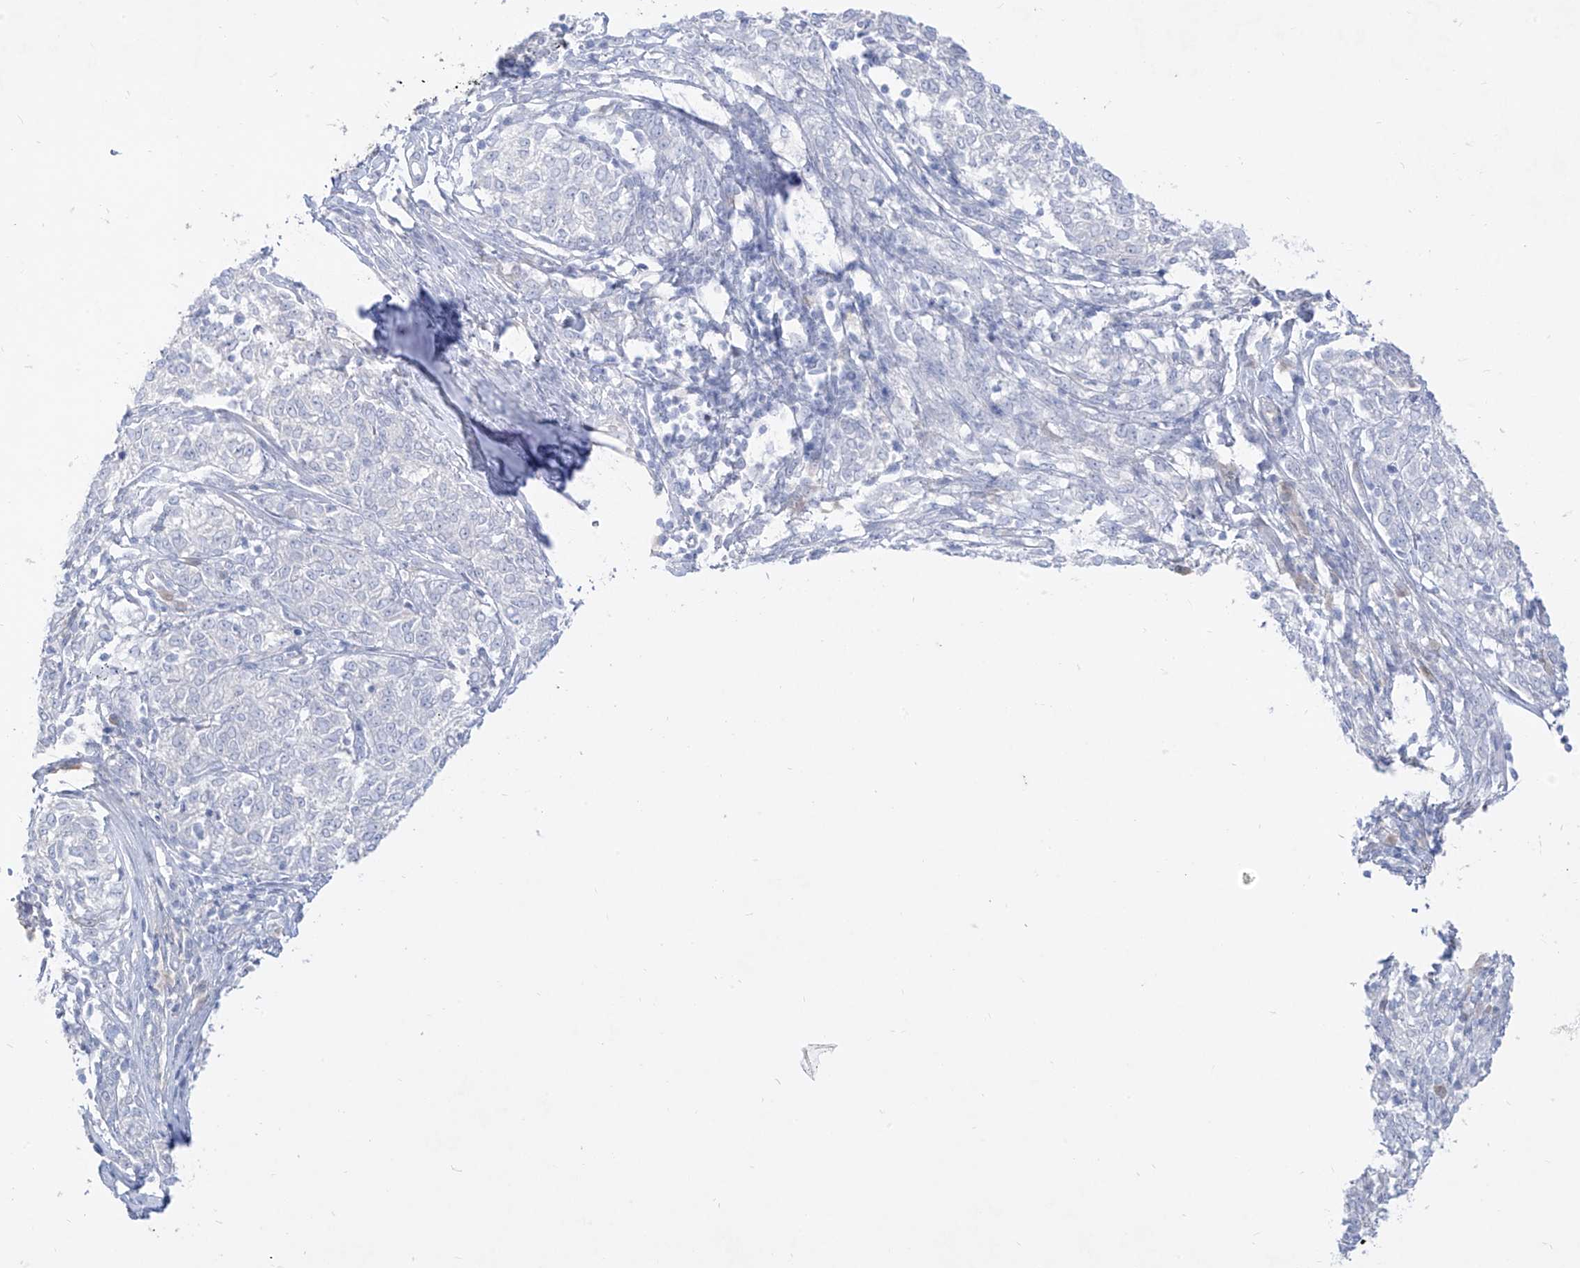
{"staining": {"intensity": "negative", "quantity": "none", "location": "none"}, "tissue": "melanoma", "cell_type": "Tumor cells", "image_type": "cancer", "snomed": [{"axis": "morphology", "description": "Malignant melanoma, NOS"}, {"axis": "topography", "description": "Skin"}], "caption": "Immunohistochemical staining of human melanoma displays no significant staining in tumor cells. (DAB (3,3'-diaminobenzidine) IHC, high magnification).", "gene": "TGM4", "patient": {"sex": "female", "age": 72}}